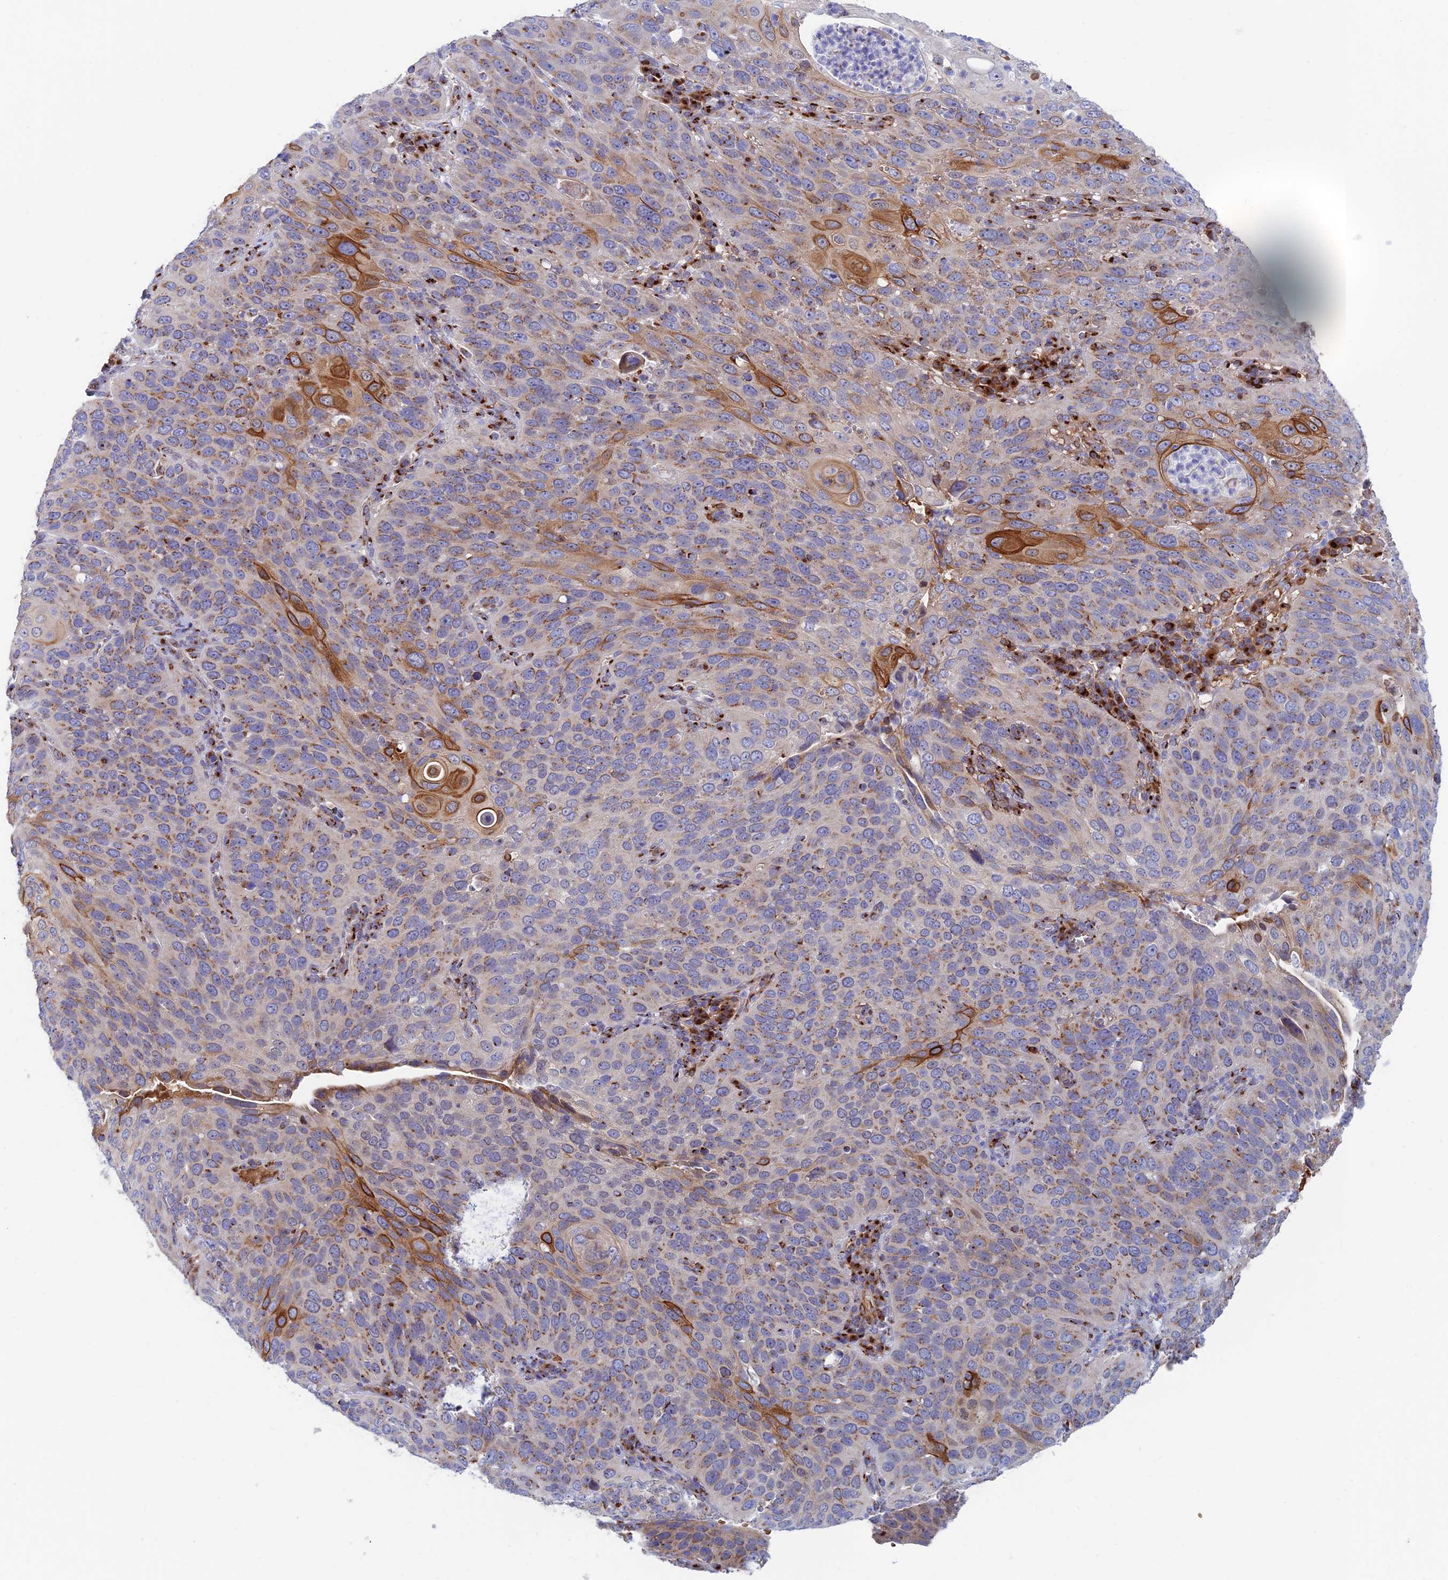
{"staining": {"intensity": "moderate", "quantity": "25%-75%", "location": "cytoplasmic/membranous"}, "tissue": "cervical cancer", "cell_type": "Tumor cells", "image_type": "cancer", "snomed": [{"axis": "morphology", "description": "Squamous cell carcinoma, NOS"}, {"axis": "topography", "description": "Cervix"}], "caption": "A micrograph of human squamous cell carcinoma (cervical) stained for a protein demonstrates moderate cytoplasmic/membranous brown staining in tumor cells. The staining was performed using DAB (3,3'-diaminobenzidine) to visualize the protein expression in brown, while the nuclei were stained in blue with hematoxylin (Magnification: 20x).", "gene": "HS2ST1", "patient": {"sex": "female", "age": 36}}